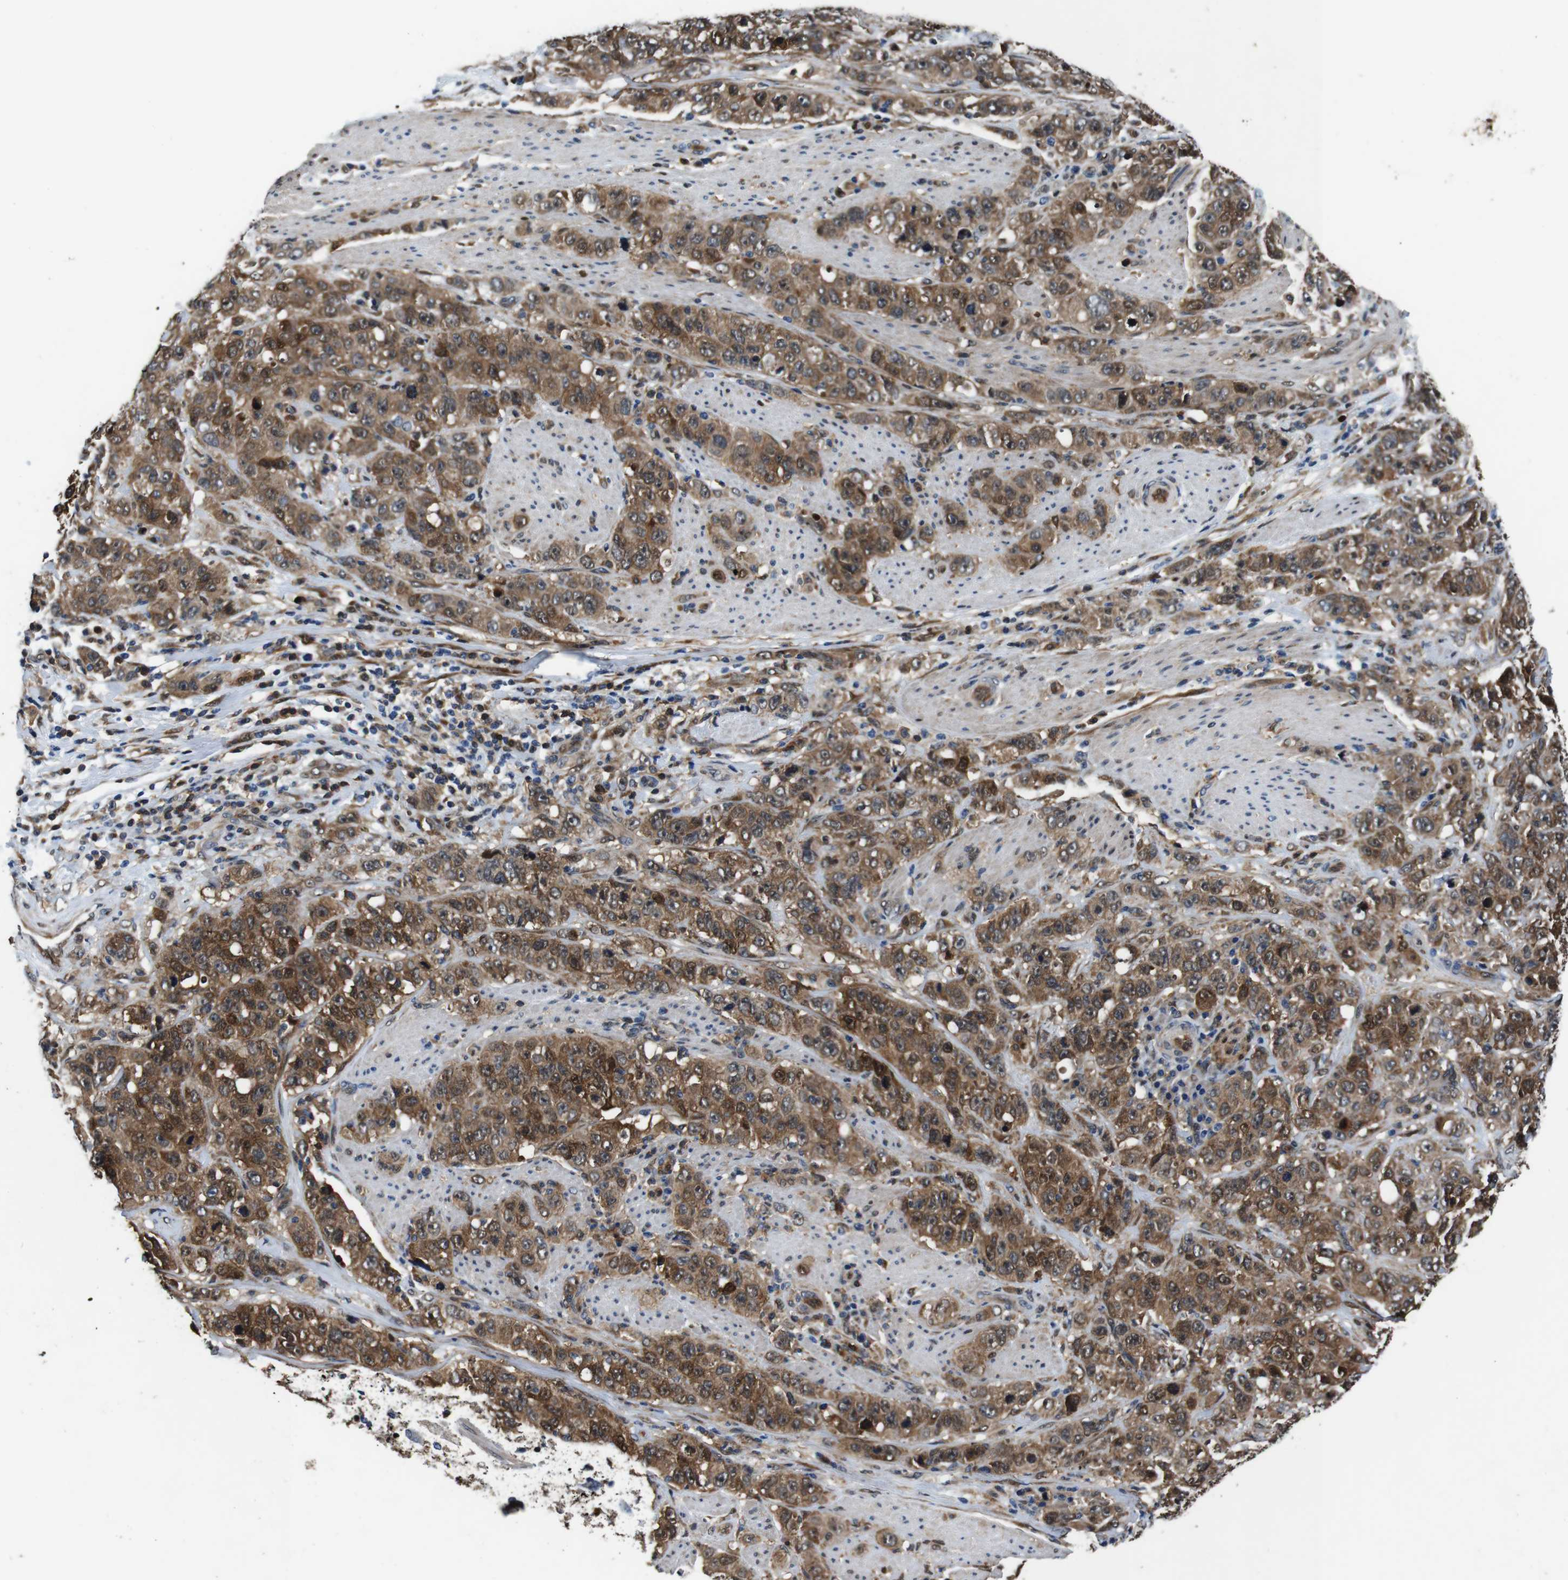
{"staining": {"intensity": "strong", "quantity": ">75%", "location": "cytoplasmic/membranous,nuclear"}, "tissue": "stomach cancer", "cell_type": "Tumor cells", "image_type": "cancer", "snomed": [{"axis": "morphology", "description": "Adenocarcinoma, NOS"}, {"axis": "topography", "description": "Stomach"}], "caption": "Adenocarcinoma (stomach) stained with a protein marker reveals strong staining in tumor cells.", "gene": "ANXA1", "patient": {"sex": "male", "age": 48}}